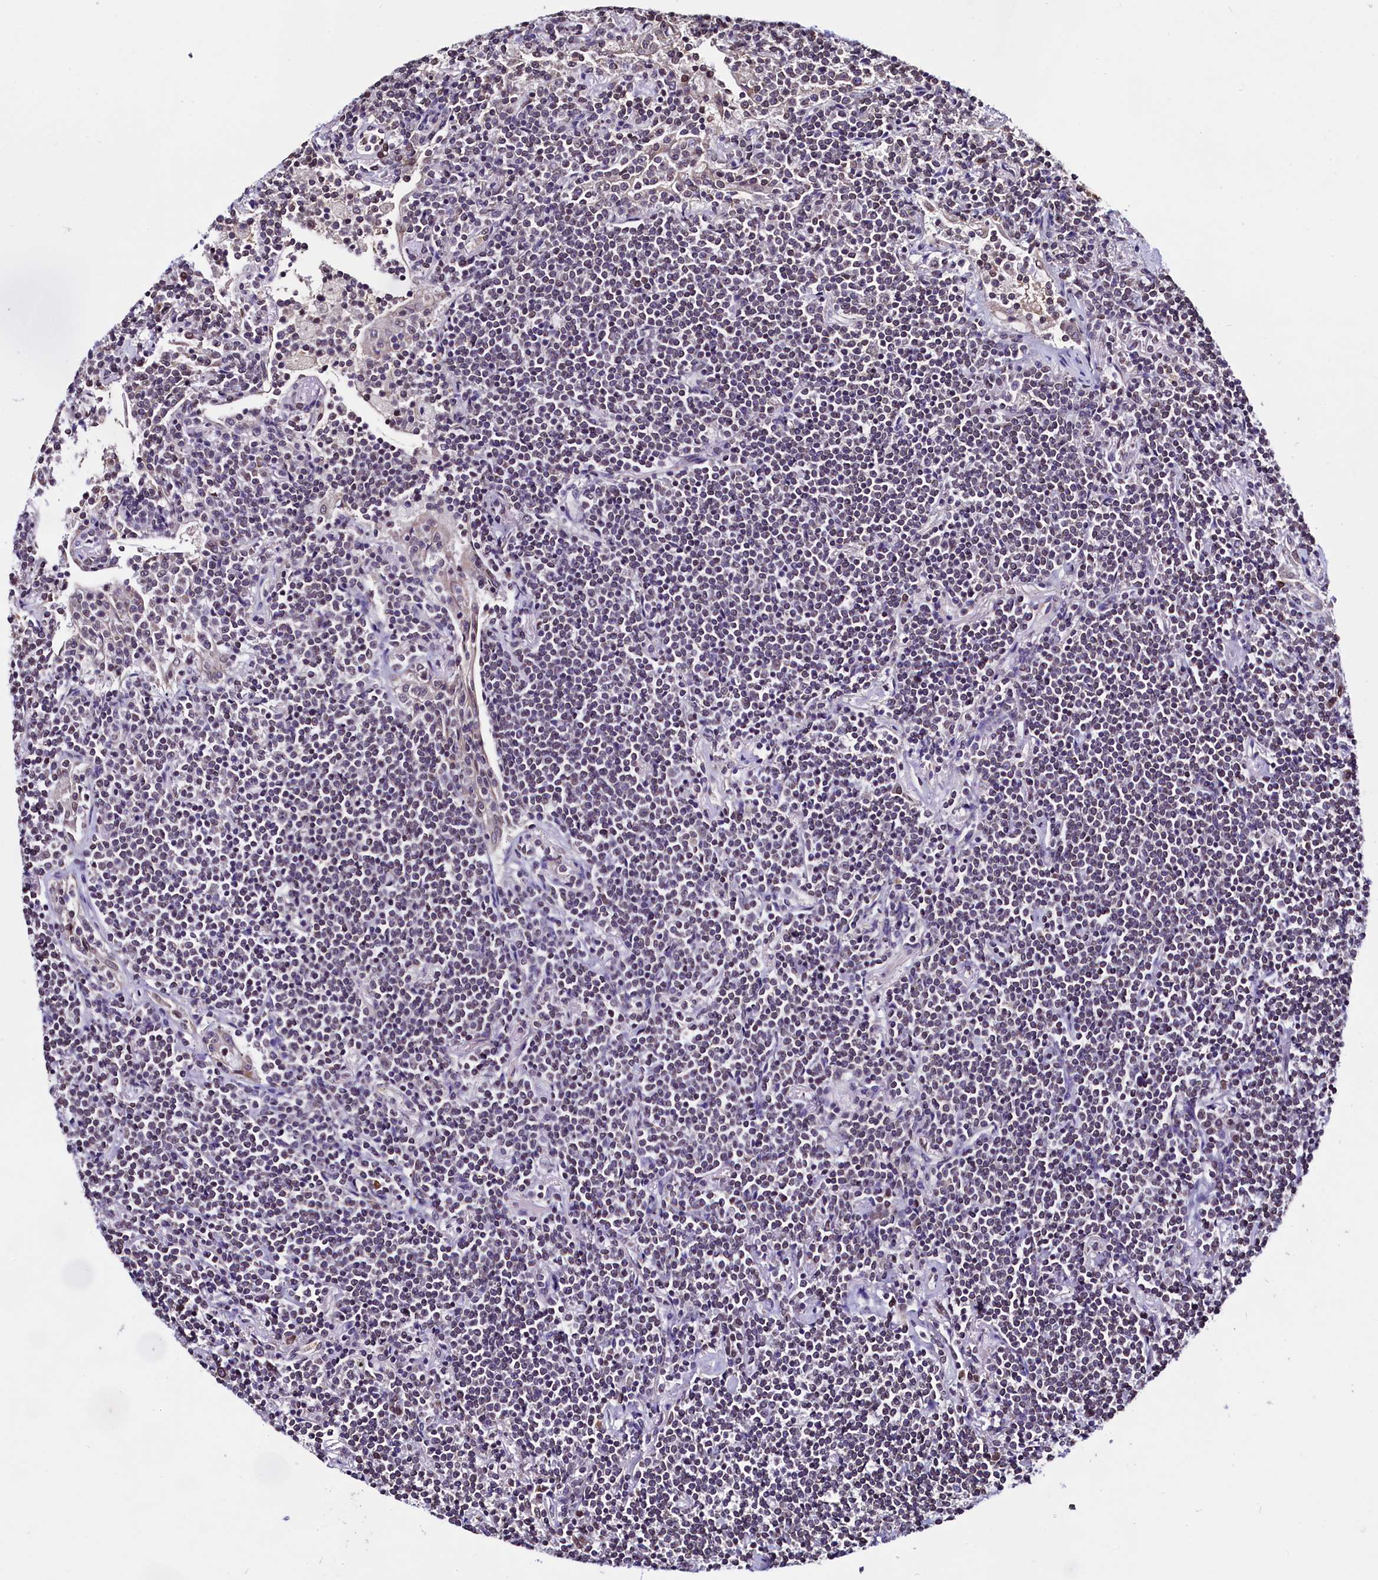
{"staining": {"intensity": "negative", "quantity": "none", "location": "none"}, "tissue": "lymphoma", "cell_type": "Tumor cells", "image_type": "cancer", "snomed": [{"axis": "morphology", "description": "Malignant lymphoma, non-Hodgkin's type, Low grade"}, {"axis": "topography", "description": "Lung"}], "caption": "Lymphoma stained for a protein using immunohistochemistry (IHC) displays no staining tumor cells.", "gene": "HAND1", "patient": {"sex": "female", "age": 71}}